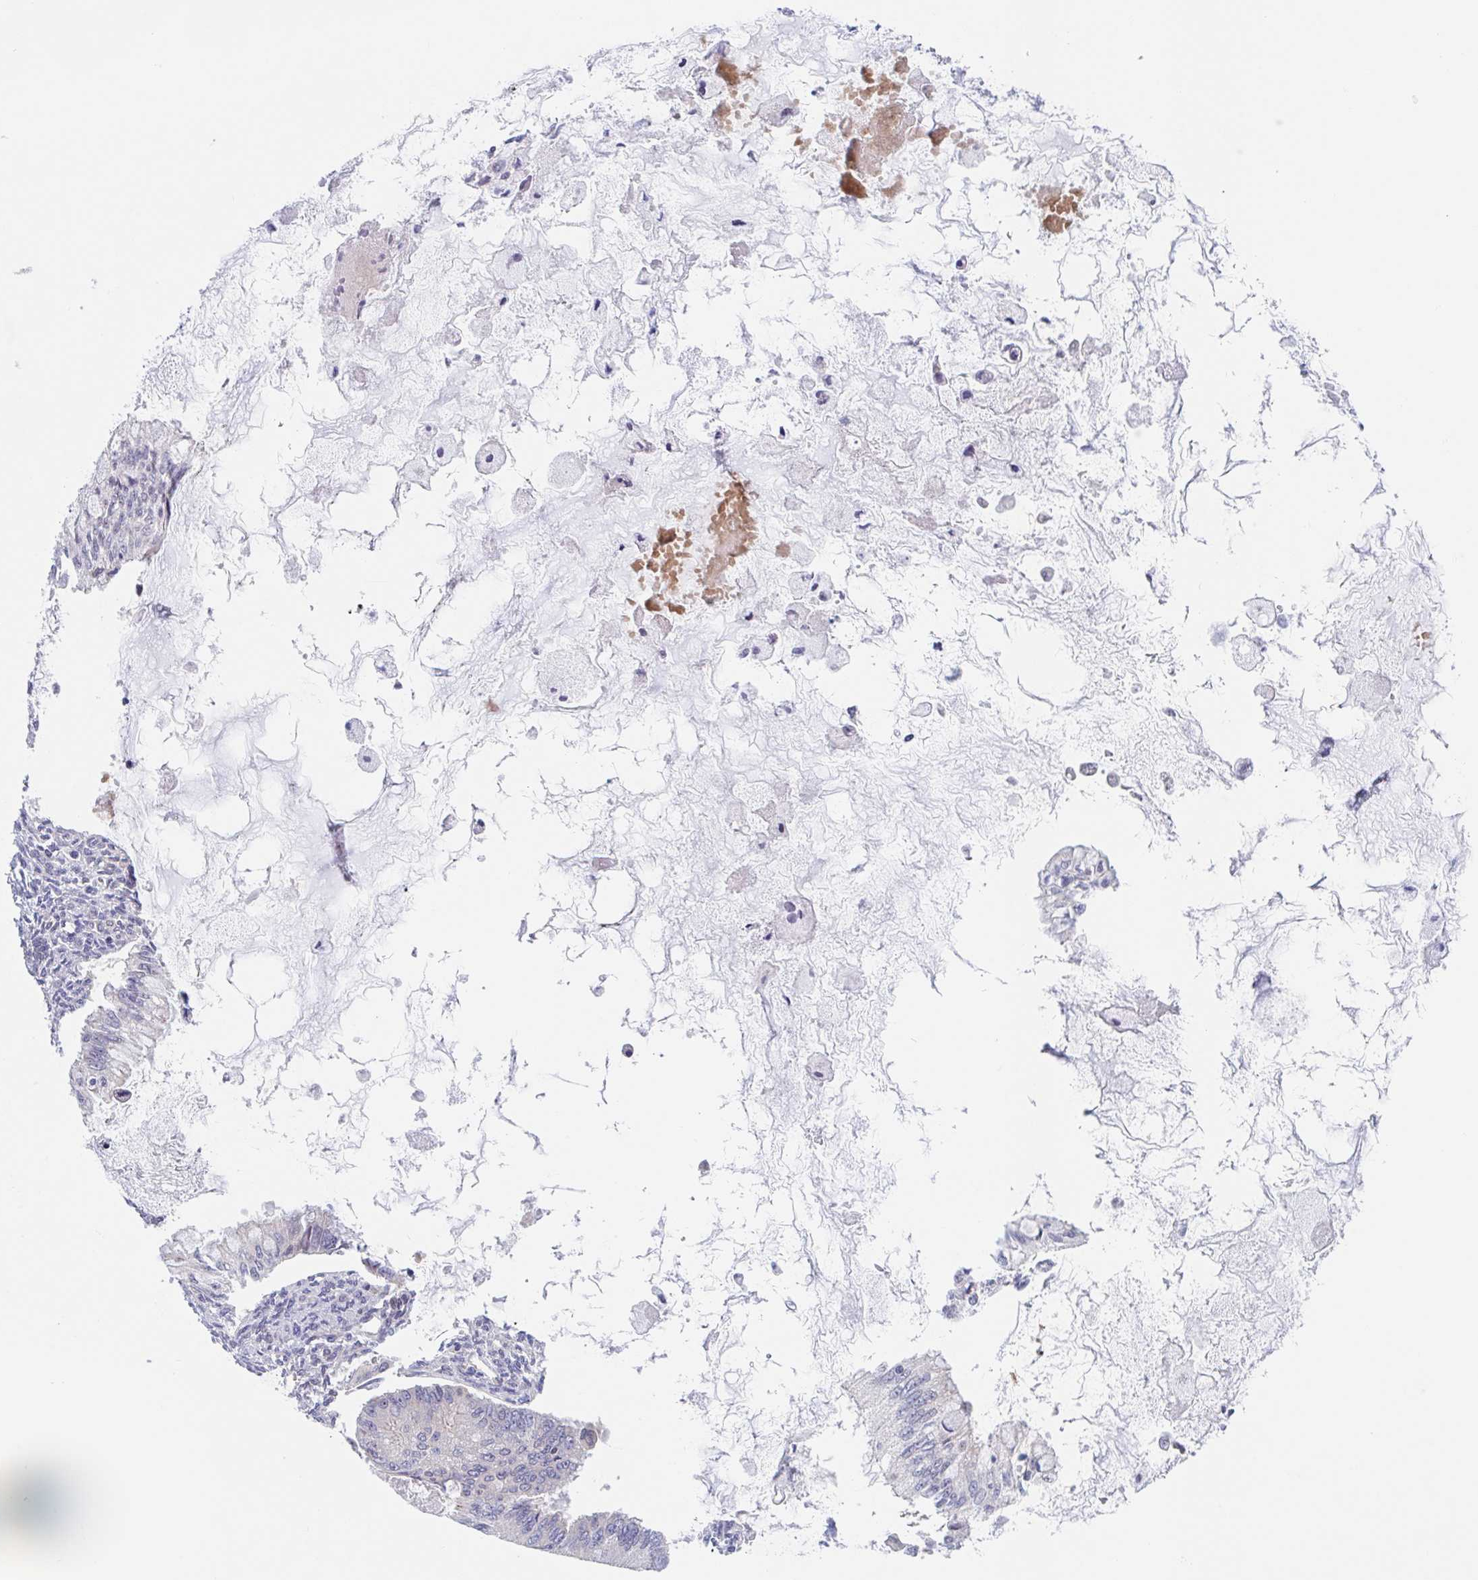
{"staining": {"intensity": "negative", "quantity": "none", "location": "none"}, "tissue": "ovarian cancer", "cell_type": "Tumor cells", "image_type": "cancer", "snomed": [{"axis": "morphology", "description": "Cystadenocarcinoma, mucinous, NOS"}, {"axis": "topography", "description": "Ovary"}], "caption": "Immunohistochemistry (IHC) photomicrograph of human ovarian cancer stained for a protein (brown), which demonstrates no expression in tumor cells. The staining was performed using DAB to visualize the protein expression in brown, while the nuclei were stained in blue with hematoxylin (Magnification: 20x).", "gene": "TMEM86A", "patient": {"sex": "female", "age": 34}}